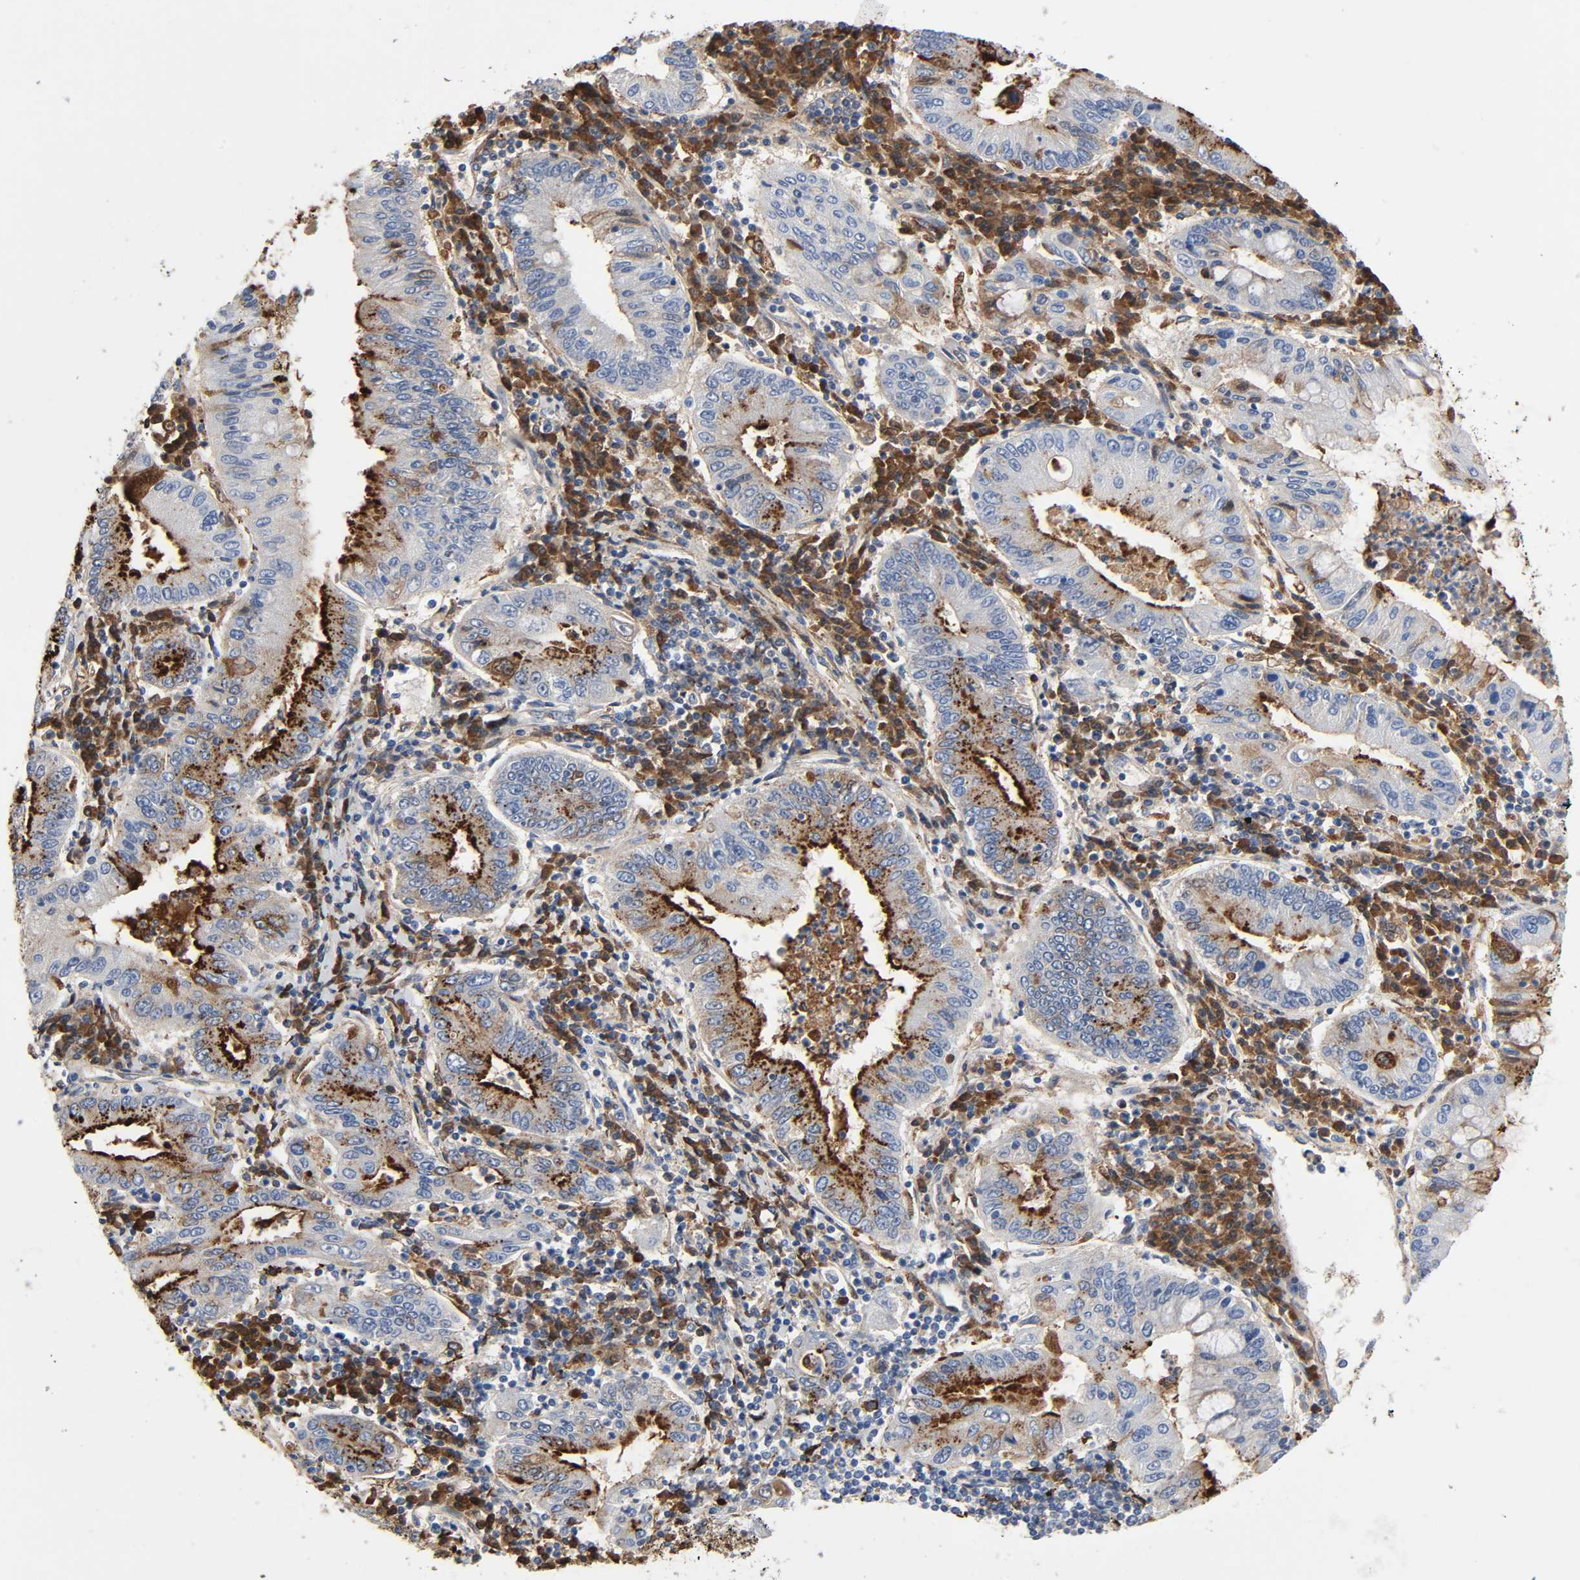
{"staining": {"intensity": "moderate", "quantity": "25%-75%", "location": "cytoplasmic/membranous"}, "tissue": "stomach cancer", "cell_type": "Tumor cells", "image_type": "cancer", "snomed": [{"axis": "morphology", "description": "Normal tissue, NOS"}, {"axis": "morphology", "description": "Adenocarcinoma, NOS"}, {"axis": "topography", "description": "Esophagus"}, {"axis": "topography", "description": "Stomach, upper"}, {"axis": "topography", "description": "Peripheral nerve tissue"}], "caption": "Stomach cancer (adenocarcinoma) stained for a protein (brown) reveals moderate cytoplasmic/membranous positive positivity in approximately 25%-75% of tumor cells.", "gene": "C3", "patient": {"sex": "male", "age": 62}}